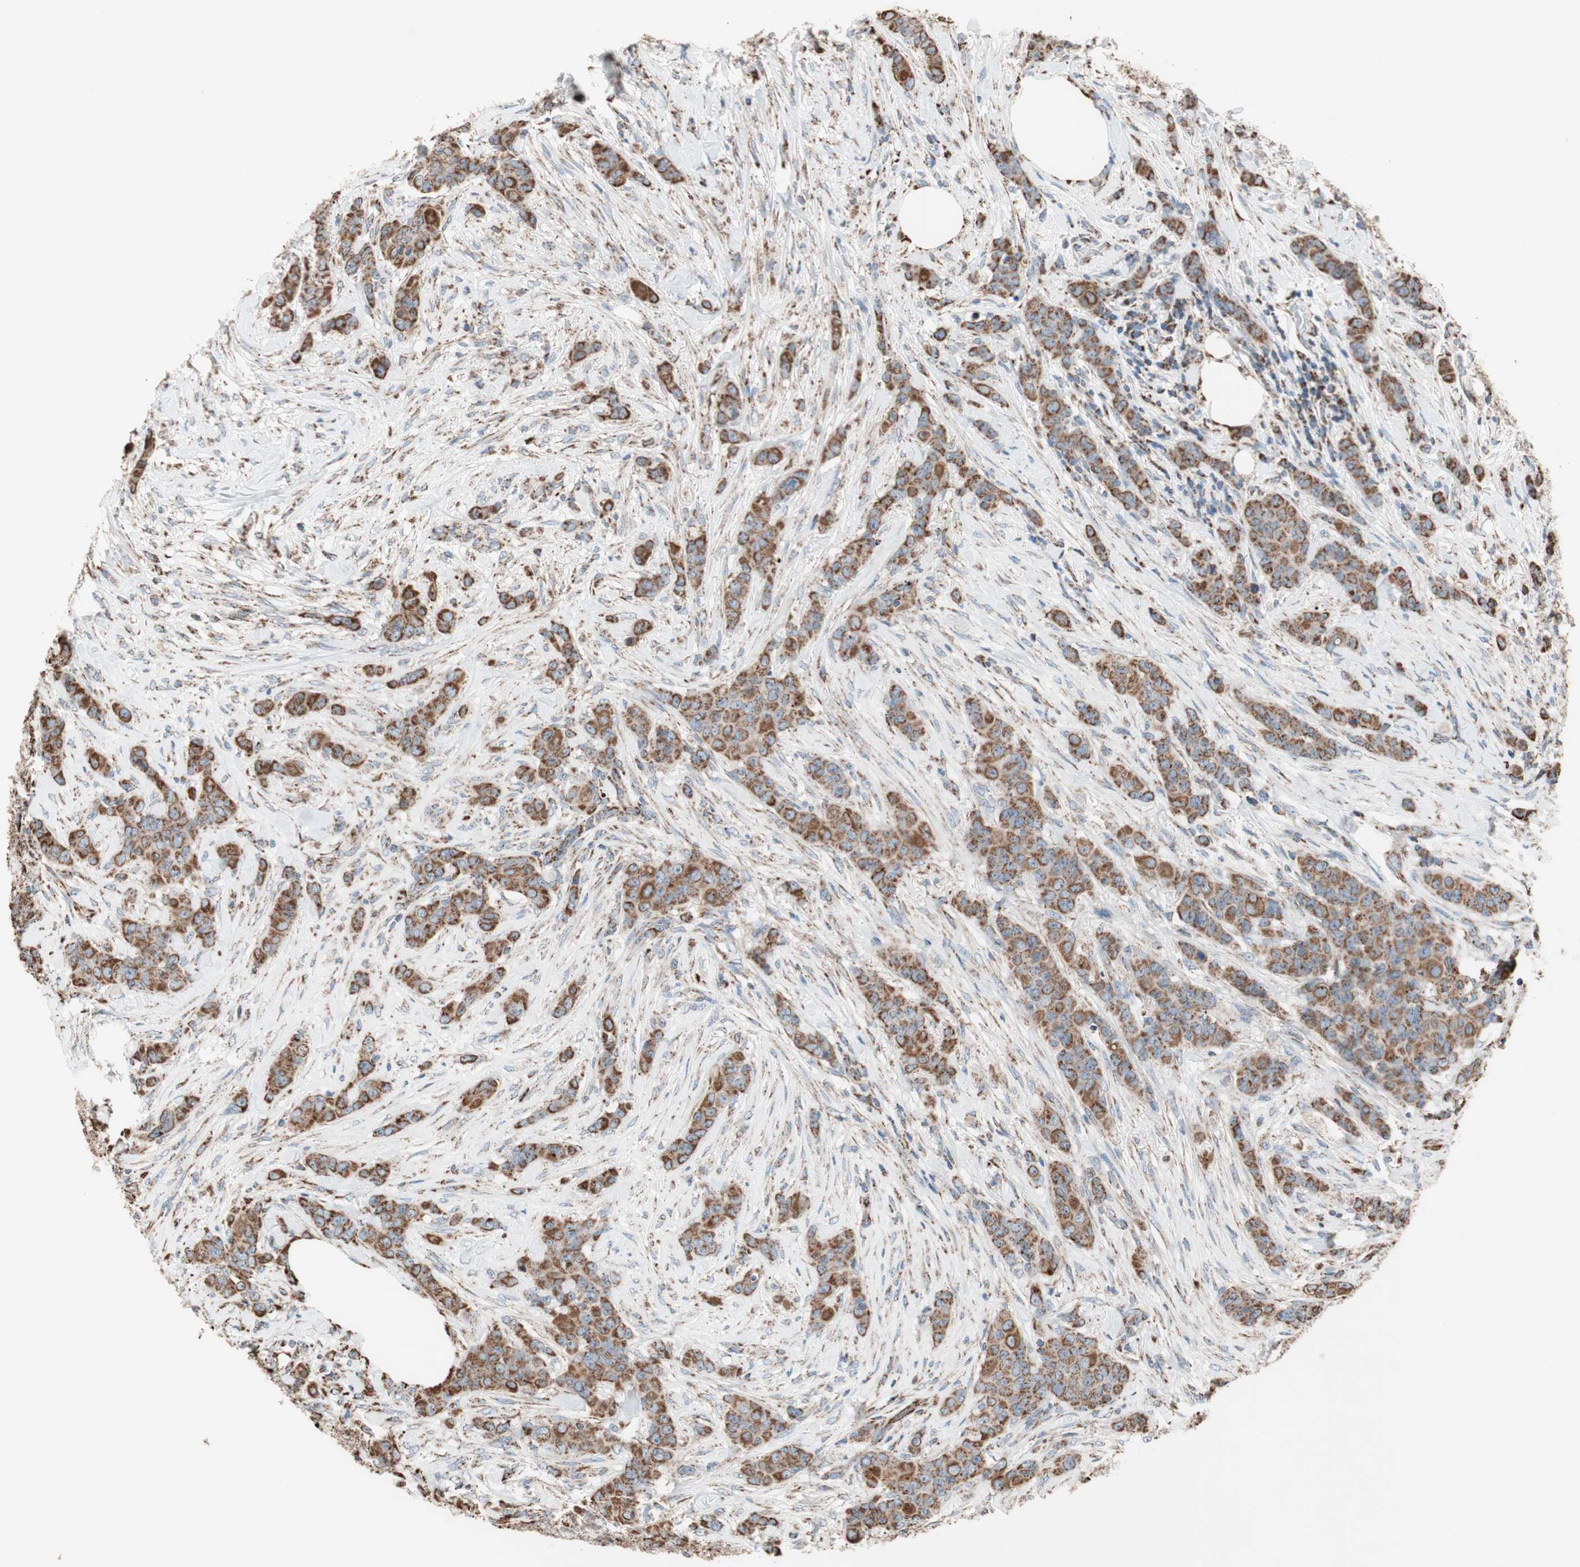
{"staining": {"intensity": "strong", "quantity": ">75%", "location": "cytoplasmic/membranous"}, "tissue": "breast cancer", "cell_type": "Tumor cells", "image_type": "cancer", "snomed": [{"axis": "morphology", "description": "Duct carcinoma"}, {"axis": "topography", "description": "Breast"}], "caption": "IHC micrograph of human breast cancer (infiltrating ductal carcinoma) stained for a protein (brown), which demonstrates high levels of strong cytoplasmic/membranous staining in approximately >75% of tumor cells.", "gene": "PCSK4", "patient": {"sex": "female", "age": 40}}